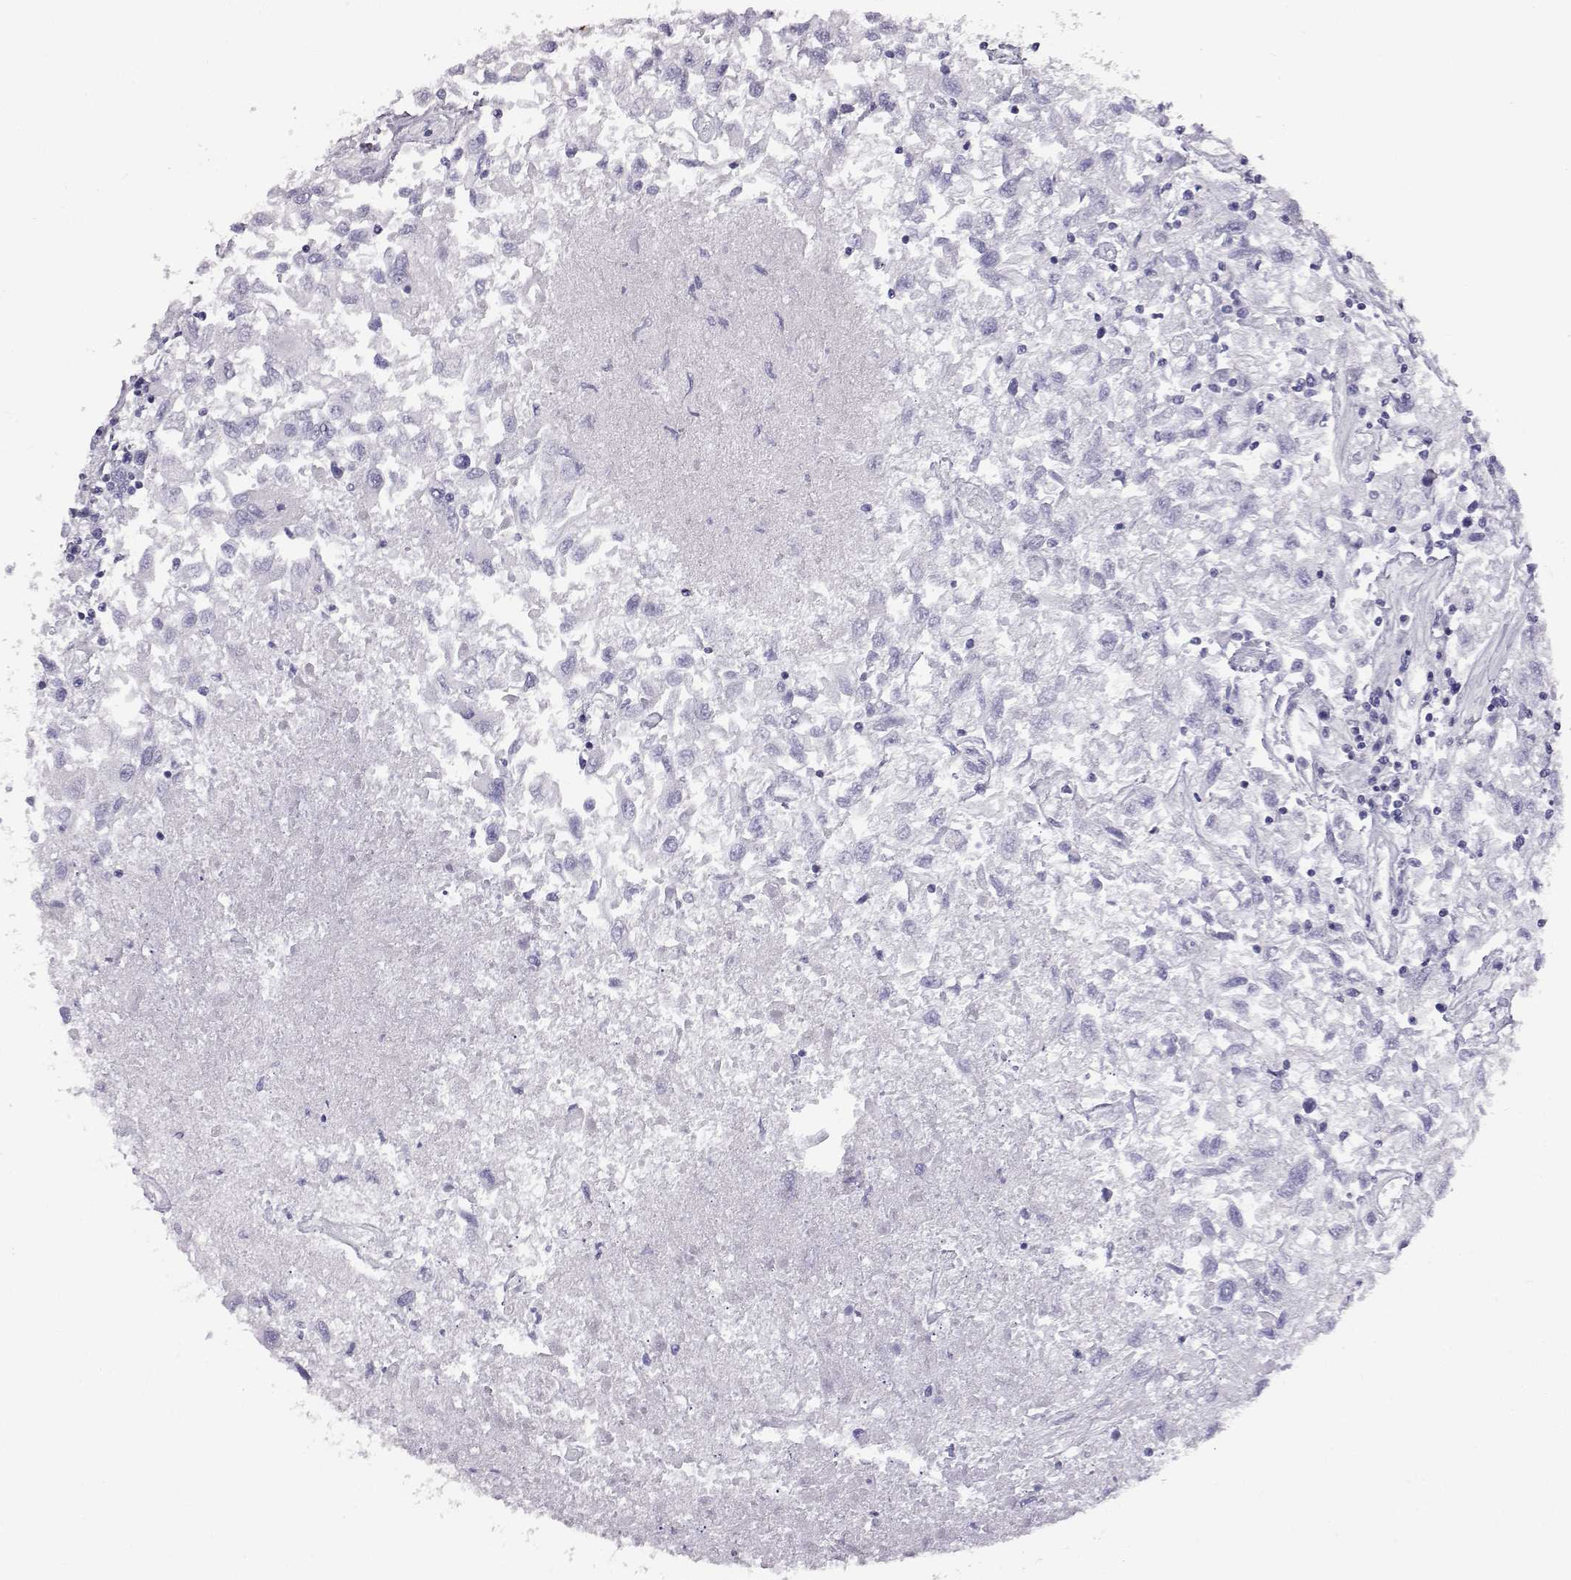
{"staining": {"intensity": "negative", "quantity": "none", "location": "none"}, "tissue": "renal cancer", "cell_type": "Tumor cells", "image_type": "cancer", "snomed": [{"axis": "morphology", "description": "Adenocarcinoma, NOS"}, {"axis": "topography", "description": "Kidney"}], "caption": "Adenocarcinoma (renal) was stained to show a protein in brown. There is no significant expression in tumor cells.", "gene": "AKR1B1", "patient": {"sex": "female", "age": 76}}